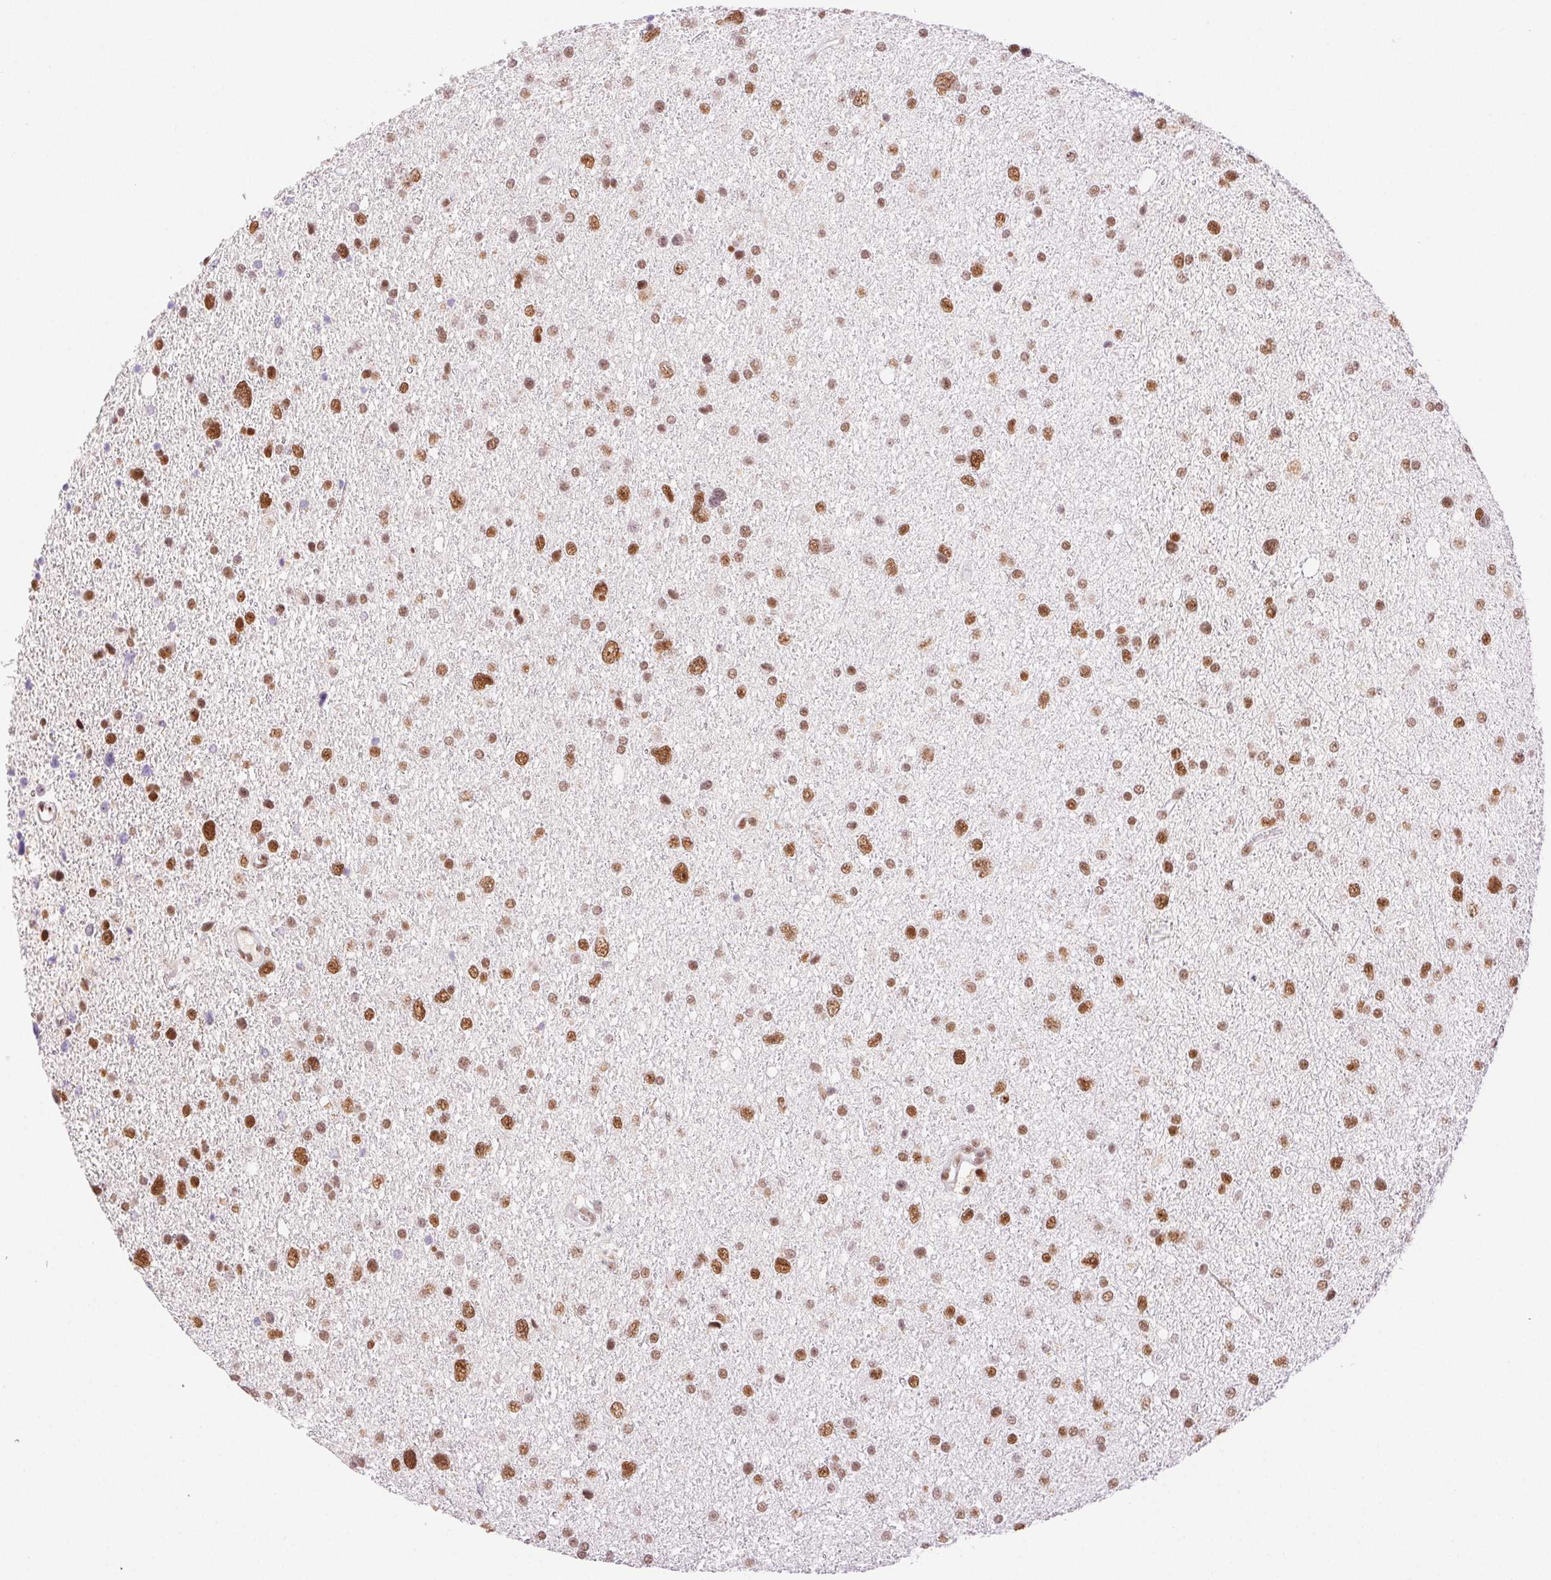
{"staining": {"intensity": "moderate", "quantity": ">75%", "location": "nuclear"}, "tissue": "glioma", "cell_type": "Tumor cells", "image_type": "cancer", "snomed": [{"axis": "morphology", "description": "Glioma, malignant, Low grade"}, {"axis": "topography", "description": "Brain"}], "caption": "Protein staining exhibits moderate nuclear positivity in approximately >75% of tumor cells in low-grade glioma (malignant). The staining is performed using DAB (3,3'-diaminobenzidine) brown chromogen to label protein expression. The nuclei are counter-stained blue using hematoxylin.", "gene": "H2AZ2", "patient": {"sex": "female", "age": 55}}